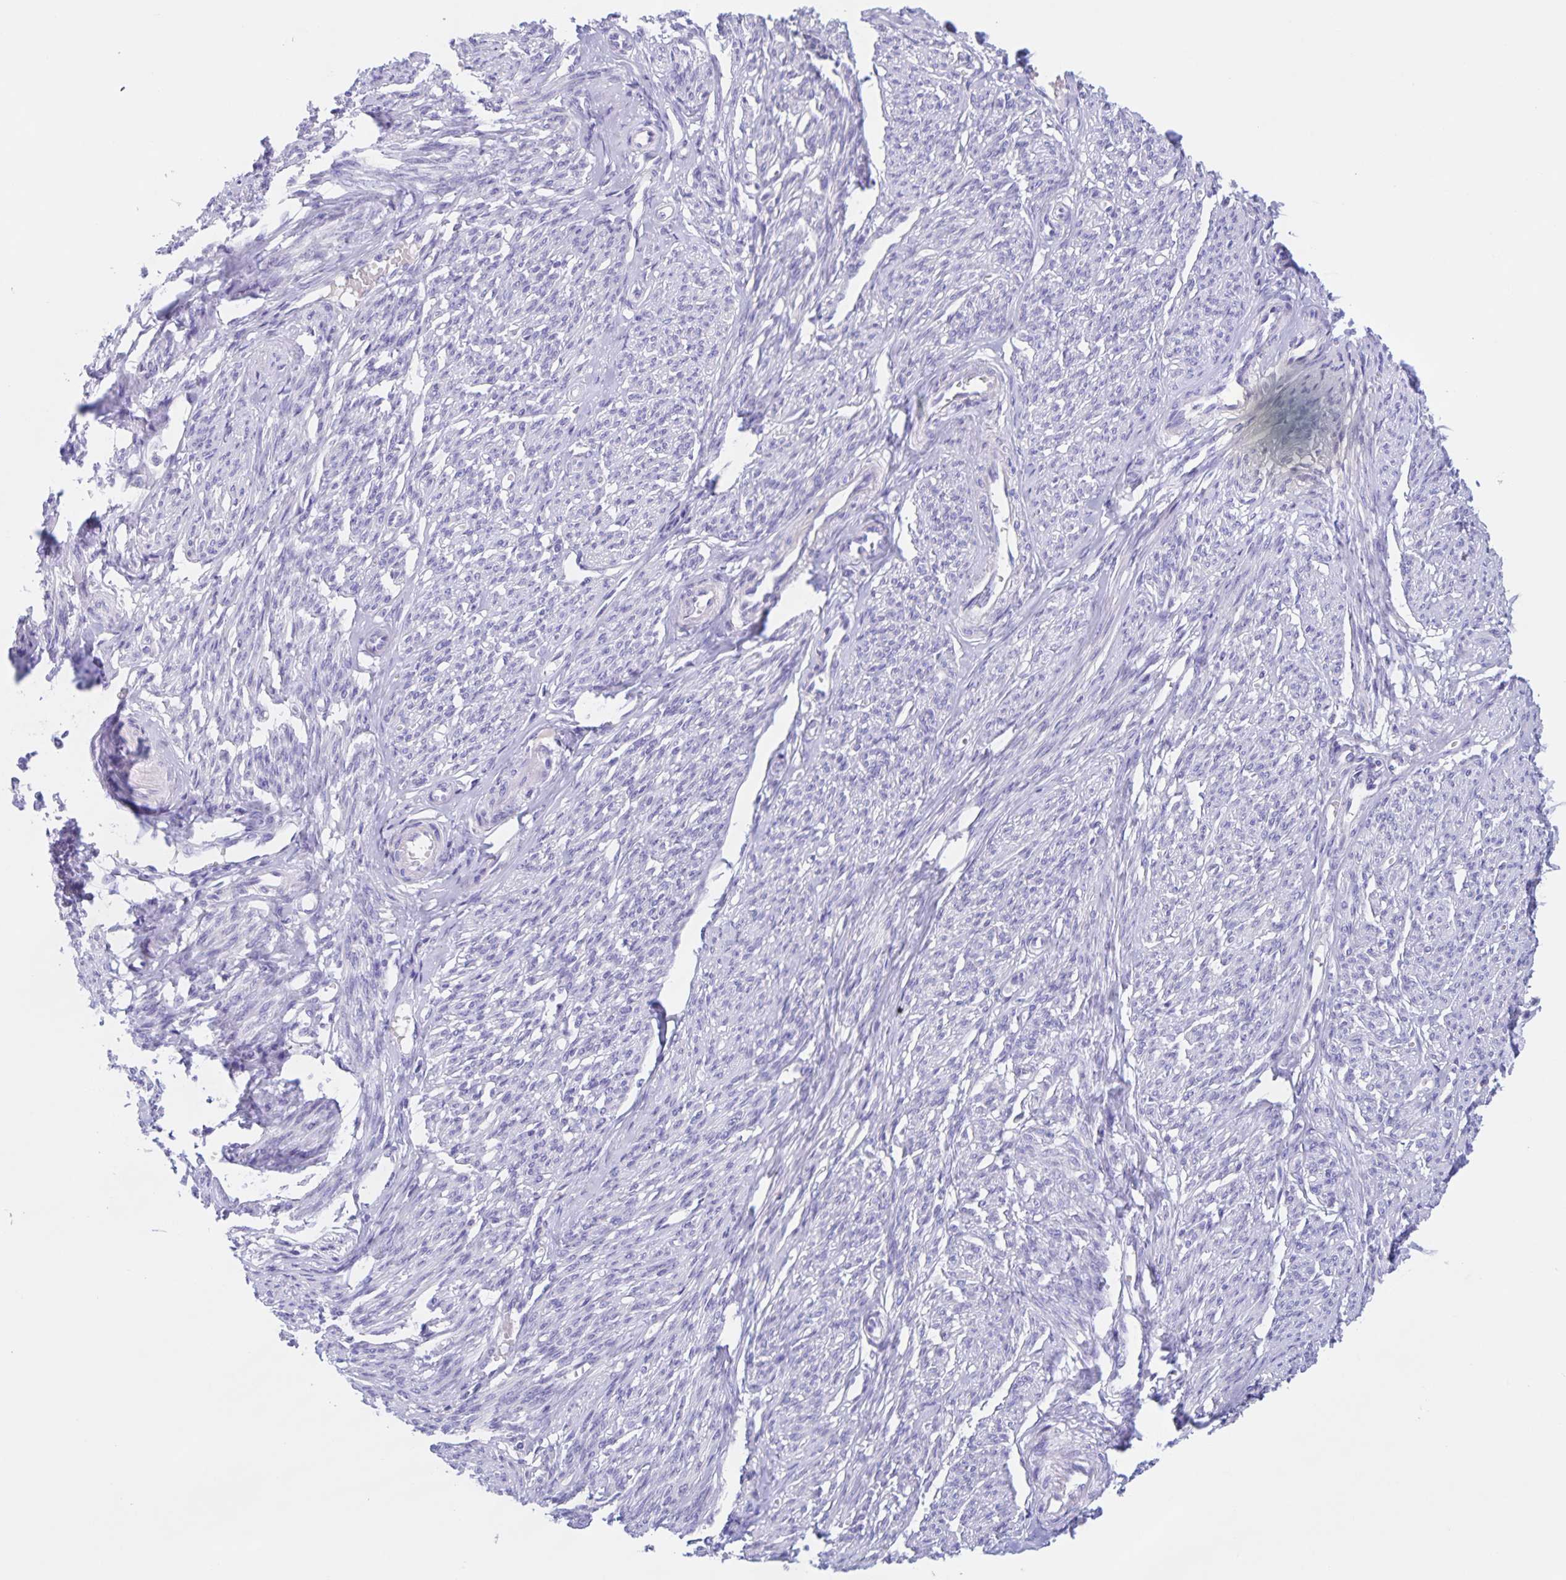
{"staining": {"intensity": "negative", "quantity": "none", "location": "none"}, "tissue": "smooth muscle", "cell_type": "Smooth muscle cells", "image_type": "normal", "snomed": [{"axis": "morphology", "description": "Normal tissue, NOS"}, {"axis": "topography", "description": "Smooth muscle"}], "caption": "Smooth muscle cells show no significant staining in normal smooth muscle.", "gene": "DMGDH", "patient": {"sex": "female", "age": 65}}